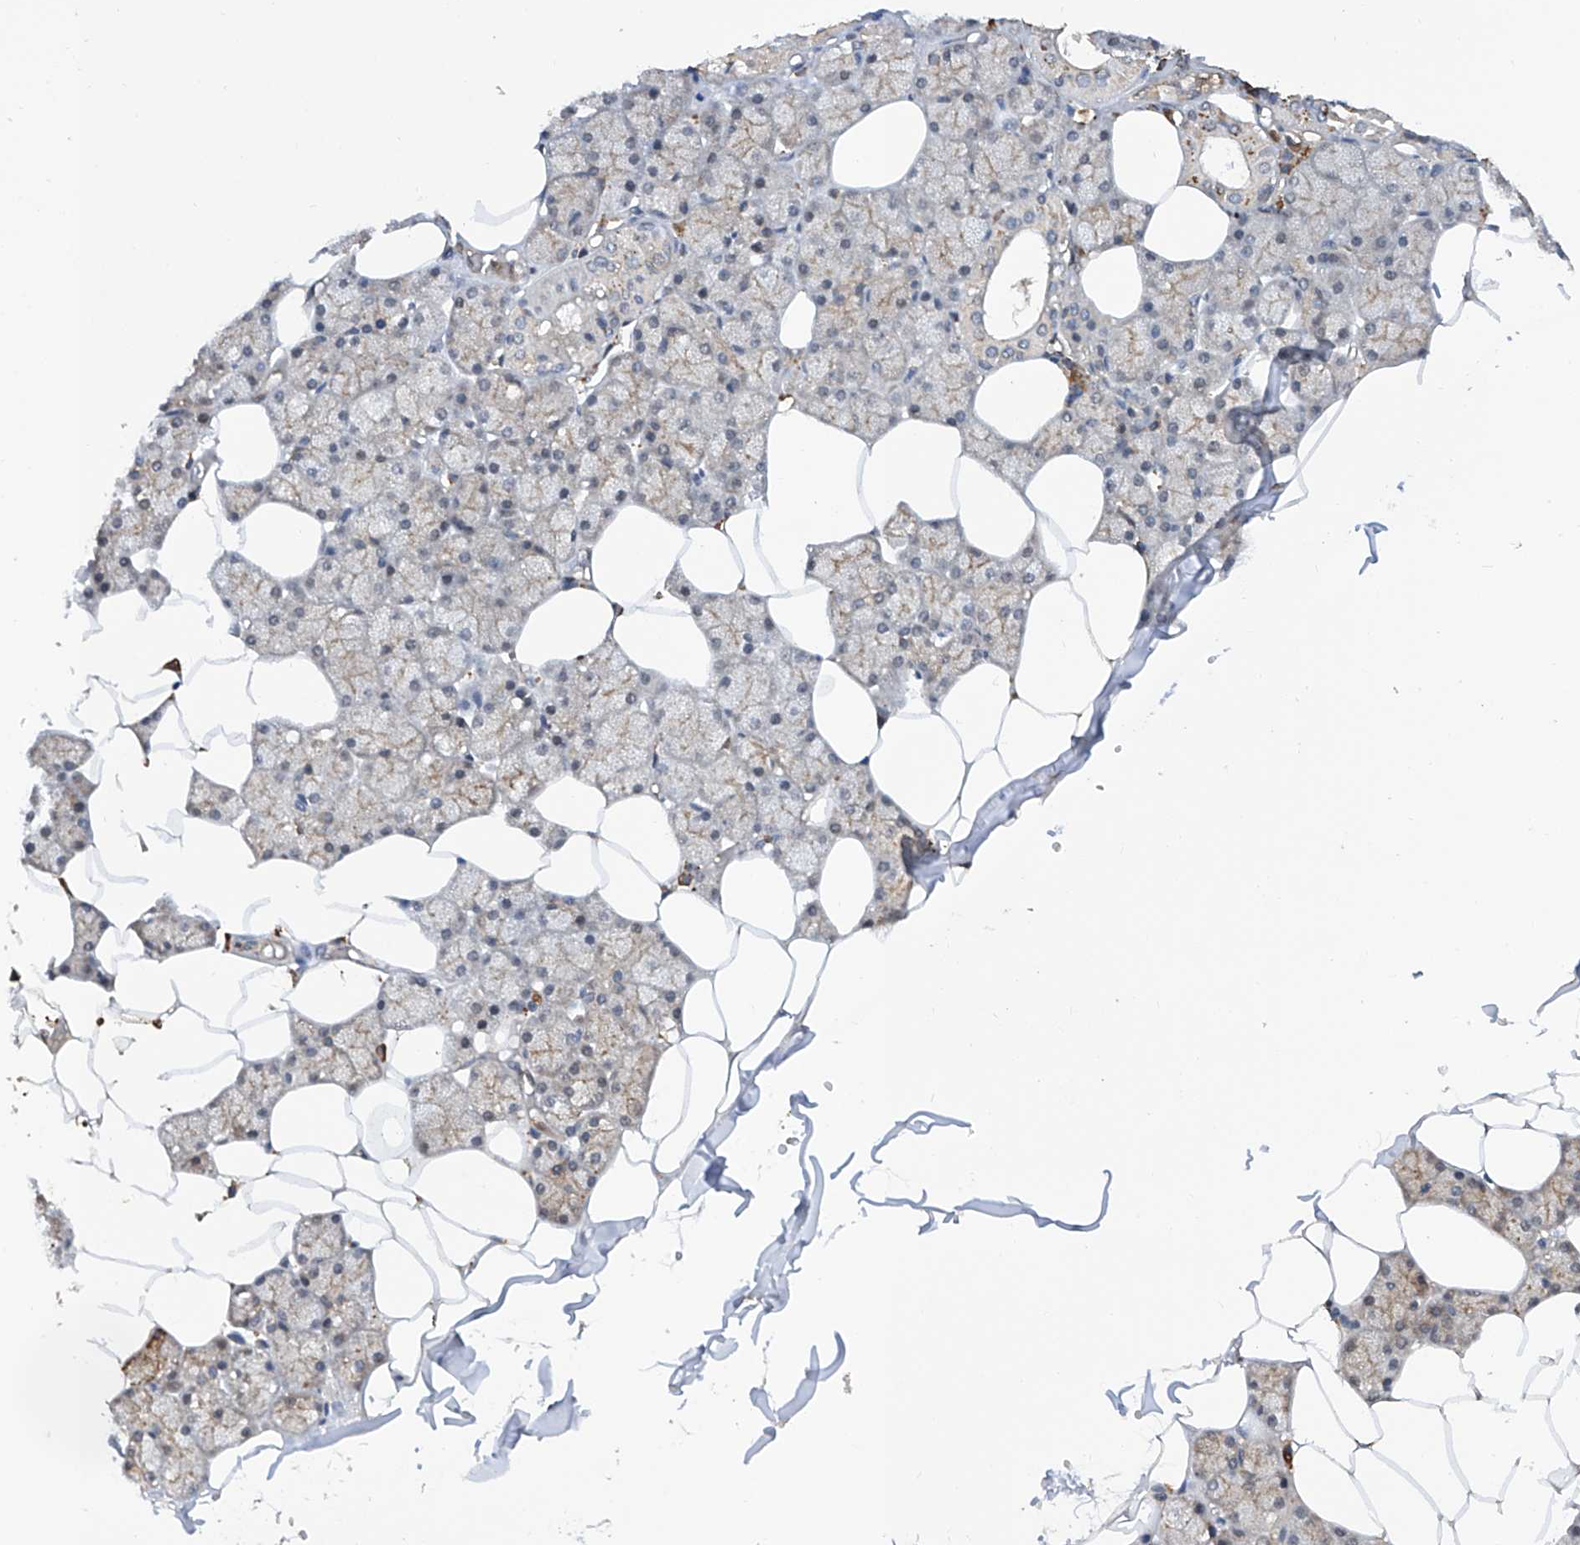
{"staining": {"intensity": "strong", "quantity": "<25%", "location": "cytoplasmic/membranous"}, "tissue": "salivary gland", "cell_type": "Glandular cells", "image_type": "normal", "snomed": [{"axis": "morphology", "description": "Normal tissue, NOS"}, {"axis": "topography", "description": "Salivary gland"}], "caption": "DAB immunohistochemical staining of benign human salivary gland reveals strong cytoplasmic/membranous protein expression in approximately <25% of glandular cells.", "gene": "RILPL2", "patient": {"sex": "male", "age": 62}}